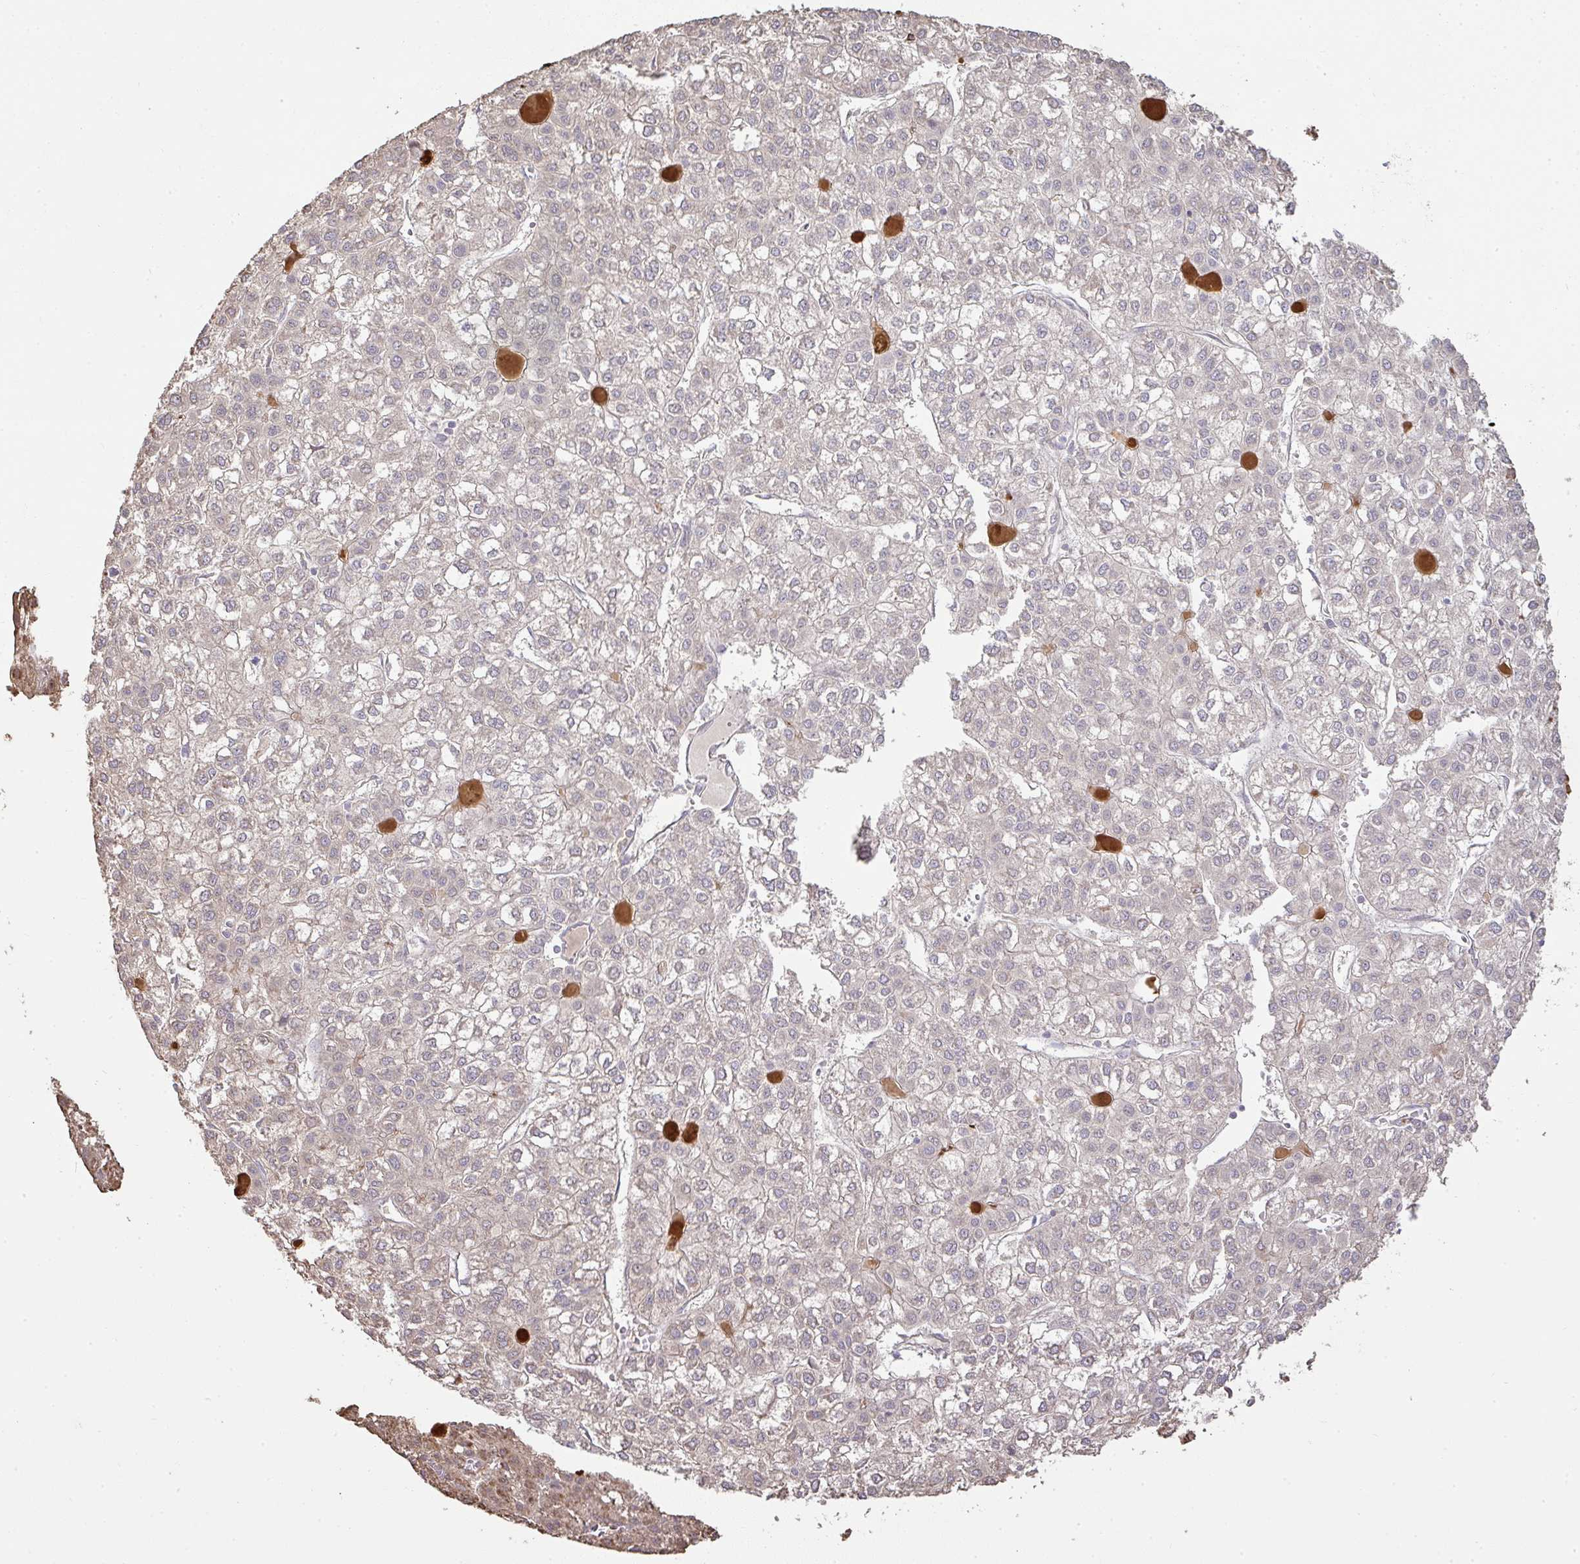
{"staining": {"intensity": "negative", "quantity": "none", "location": "none"}, "tissue": "liver cancer", "cell_type": "Tumor cells", "image_type": "cancer", "snomed": [{"axis": "morphology", "description": "Carcinoma, Hepatocellular, NOS"}, {"axis": "topography", "description": "Liver"}], "caption": "This image is of liver hepatocellular carcinoma stained with IHC to label a protein in brown with the nuclei are counter-stained blue. There is no expression in tumor cells.", "gene": "BRINP3", "patient": {"sex": "female", "age": 43}}